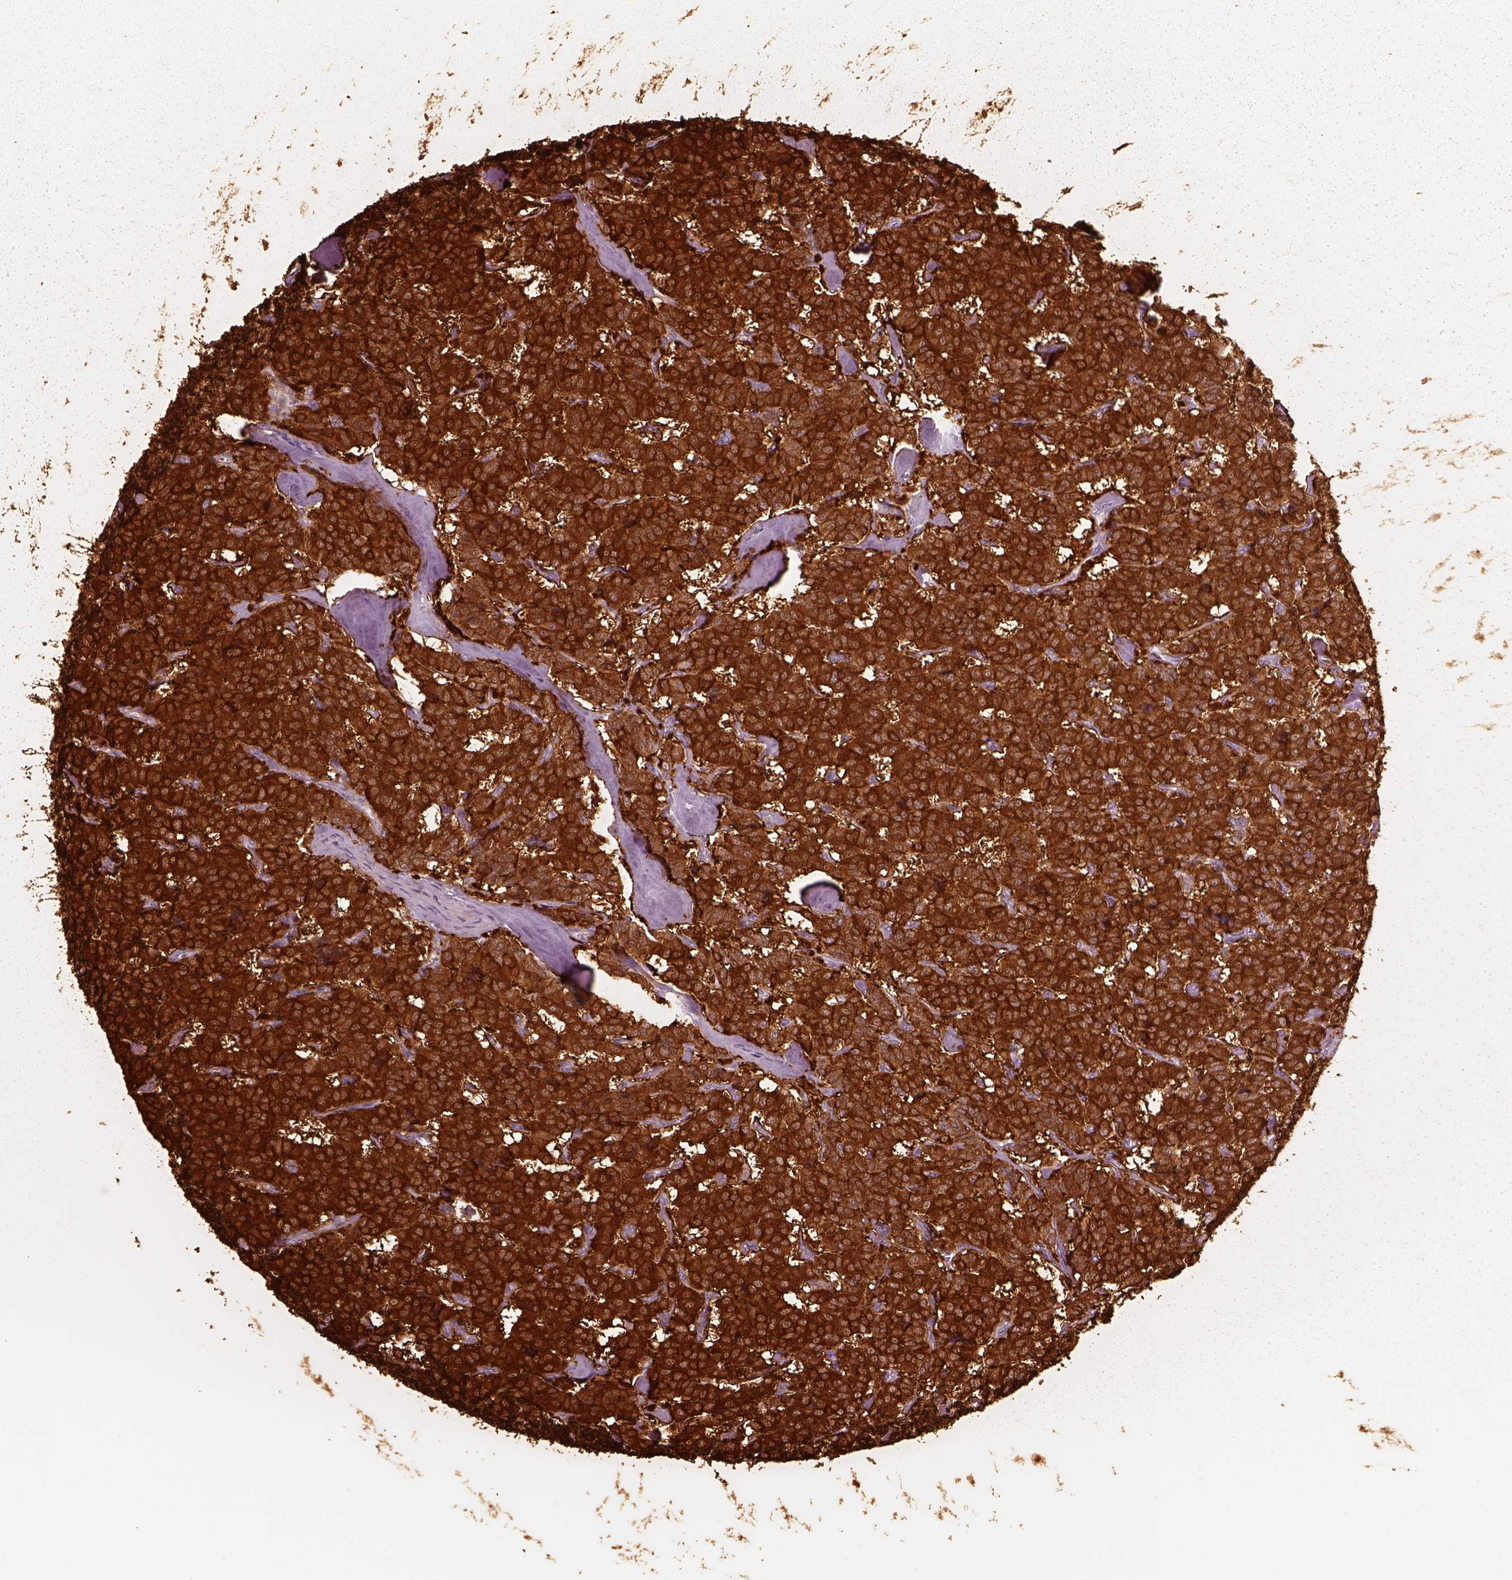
{"staining": {"intensity": "strong", "quantity": ">75%", "location": "cytoplasmic/membranous"}, "tissue": "carcinoid", "cell_type": "Tumor cells", "image_type": "cancer", "snomed": [{"axis": "morphology", "description": "Carcinoid, malignant, NOS"}, {"axis": "topography", "description": "Lung"}], "caption": "DAB (3,3'-diaminobenzidine) immunohistochemical staining of human carcinoid (malignant) reveals strong cytoplasmic/membranous protein positivity in approximately >75% of tumor cells.", "gene": "CRYM", "patient": {"sex": "female", "age": 46}}